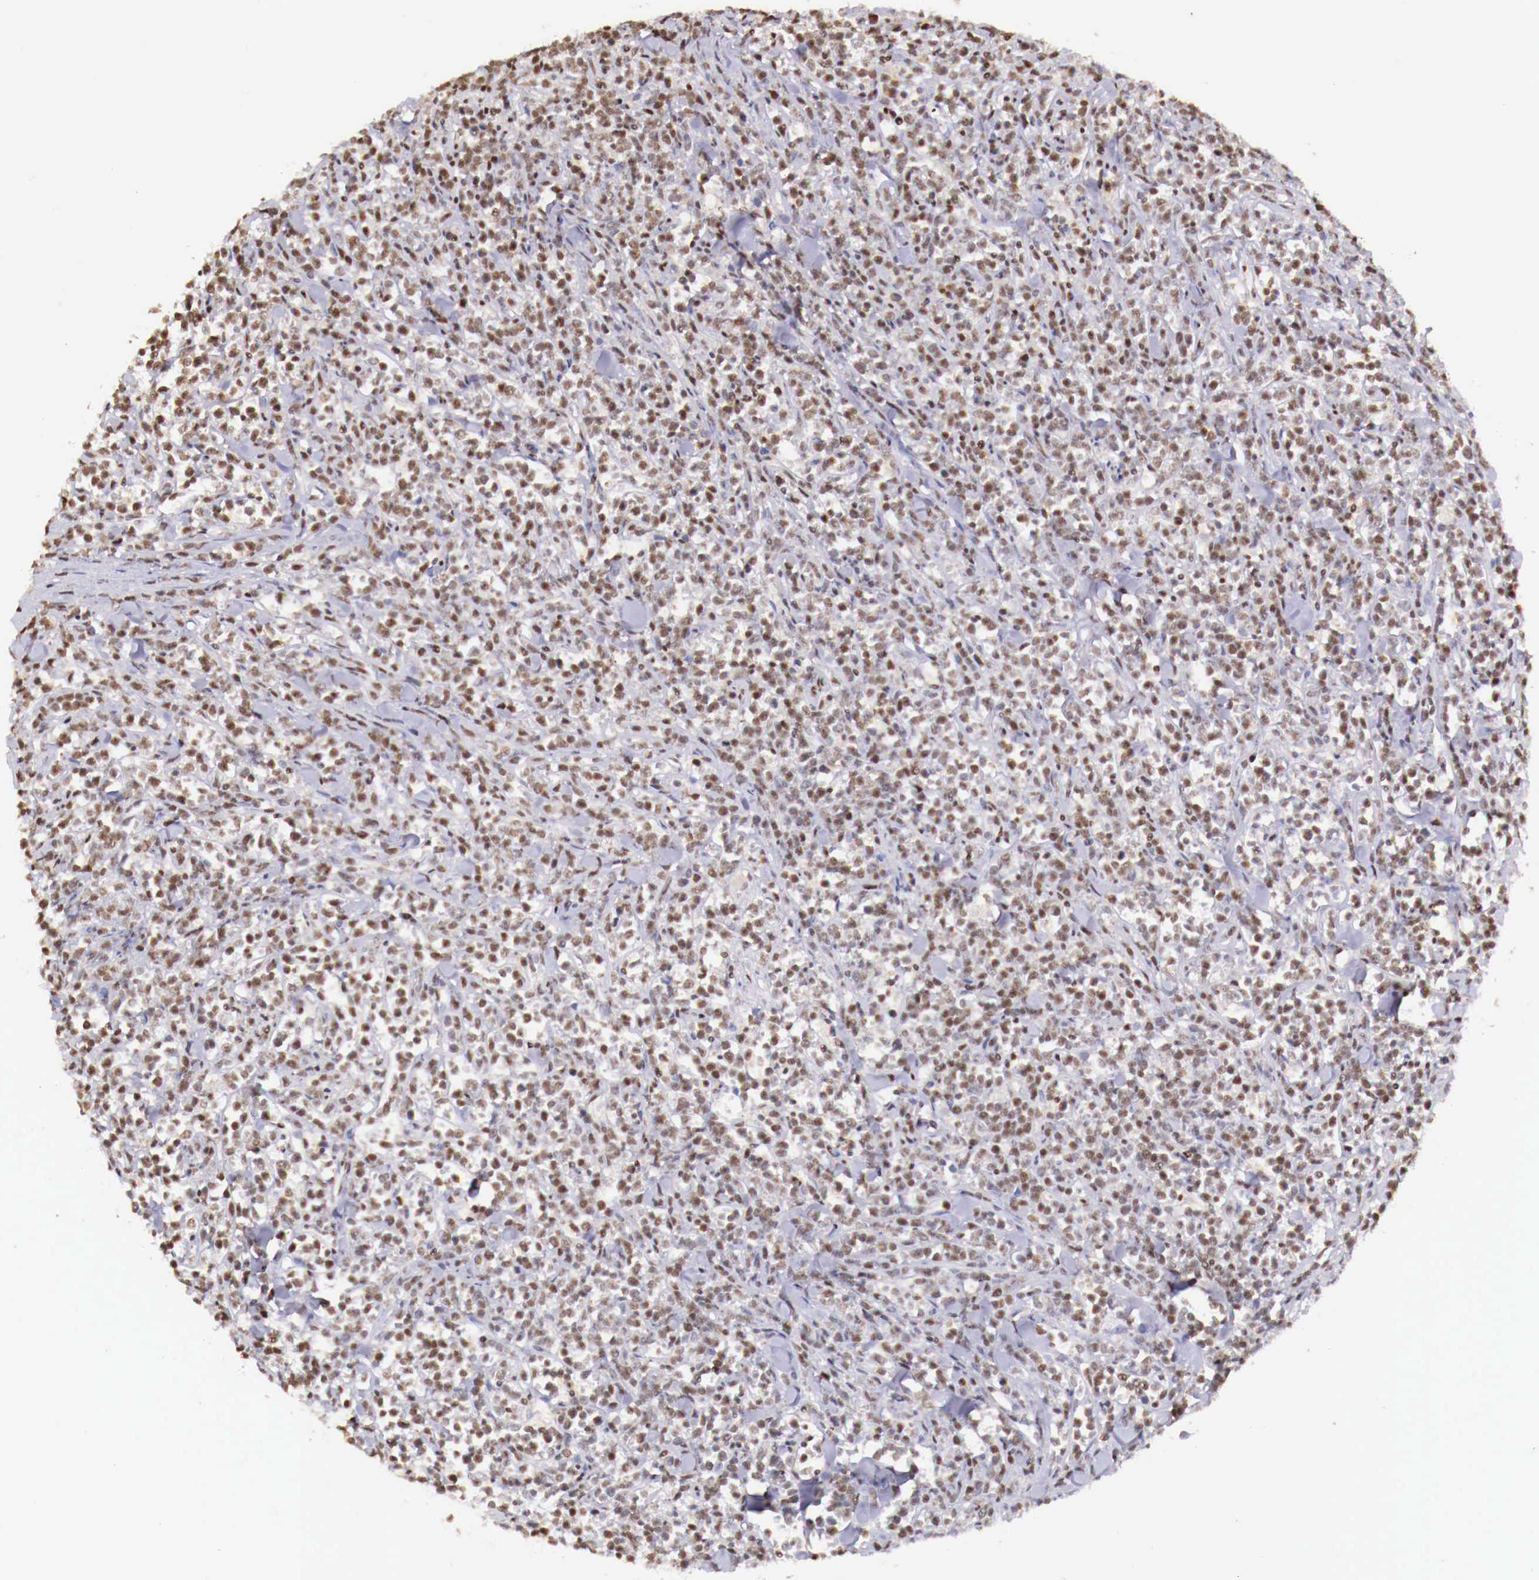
{"staining": {"intensity": "weak", "quantity": "25%-75%", "location": "nuclear"}, "tissue": "lymphoma", "cell_type": "Tumor cells", "image_type": "cancer", "snomed": [{"axis": "morphology", "description": "Malignant lymphoma, non-Hodgkin's type, High grade"}, {"axis": "topography", "description": "Small intestine"}, {"axis": "topography", "description": "Colon"}], "caption": "Tumor cells display low levels of weak nuclear staining in approximately 25%-75% of cells in human malignant lymphoma, non-Hodgkin's type (high-grade). The protein of interest is shown in brown color, while the nuclei are stained blue.", "gene": "SP1", "patient": {"sex": "male", "age": 8}}